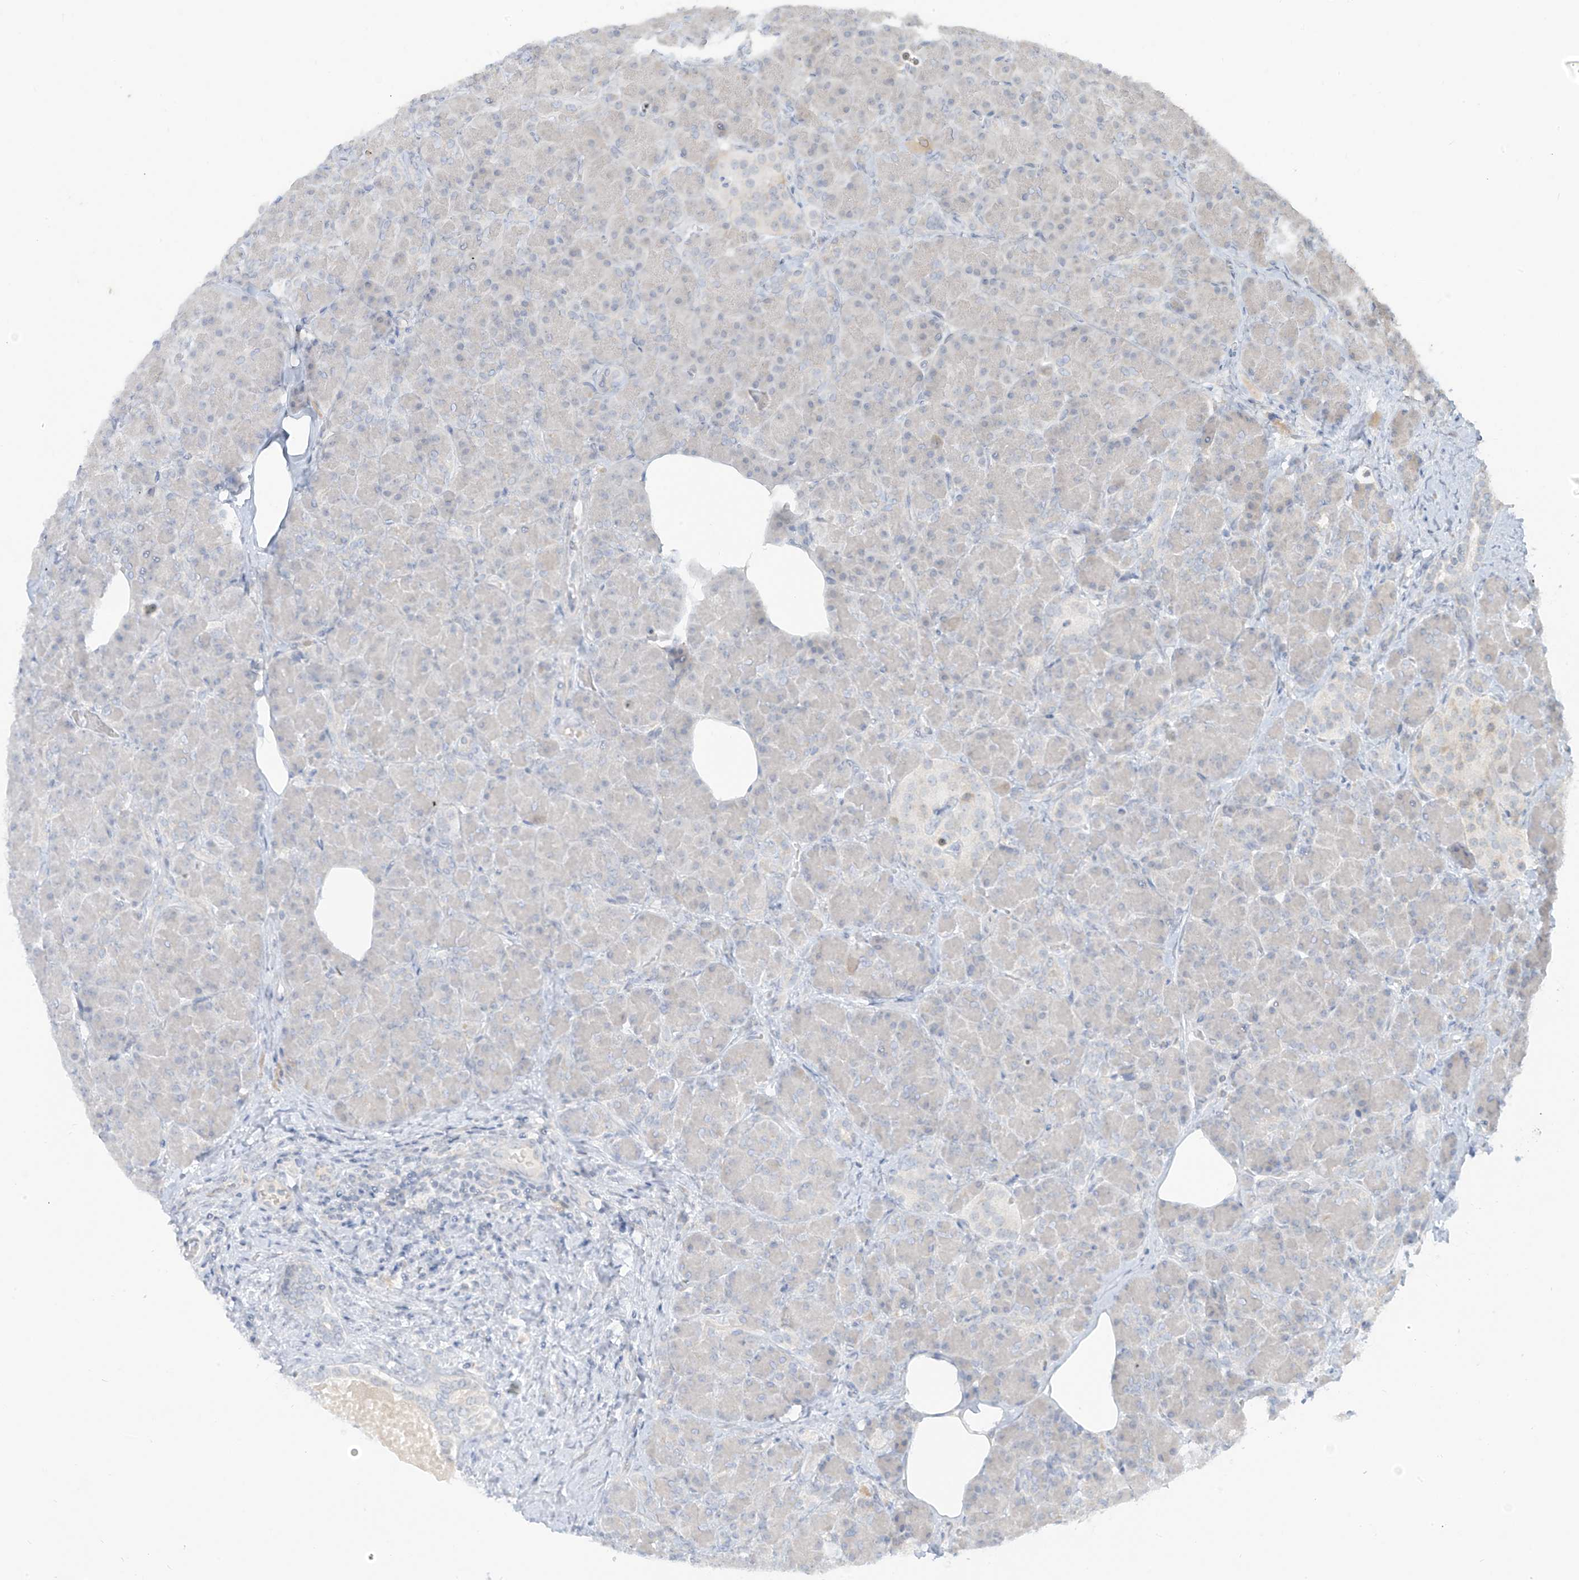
{"staining": {"intensity": "negative", "quantity": "none", "location": "none"}, "tissue": "pancreas", "cell_type": "Exocrine glandular cells", "image_type": "normal", "snomed": [{"axis": "morphology", "description": "Normal tissue, NOS"}, {"axis": "topography", "description": "Pancreas"}], "caption": "High power microscopy histopathology image of an immunohistochemistry (IHC) micrograph of benign pancreas, revealing no significant expression in exocrine glandular cells.", "gene": "C2orf42", "patient": {"sex": "female", "age": 43}}